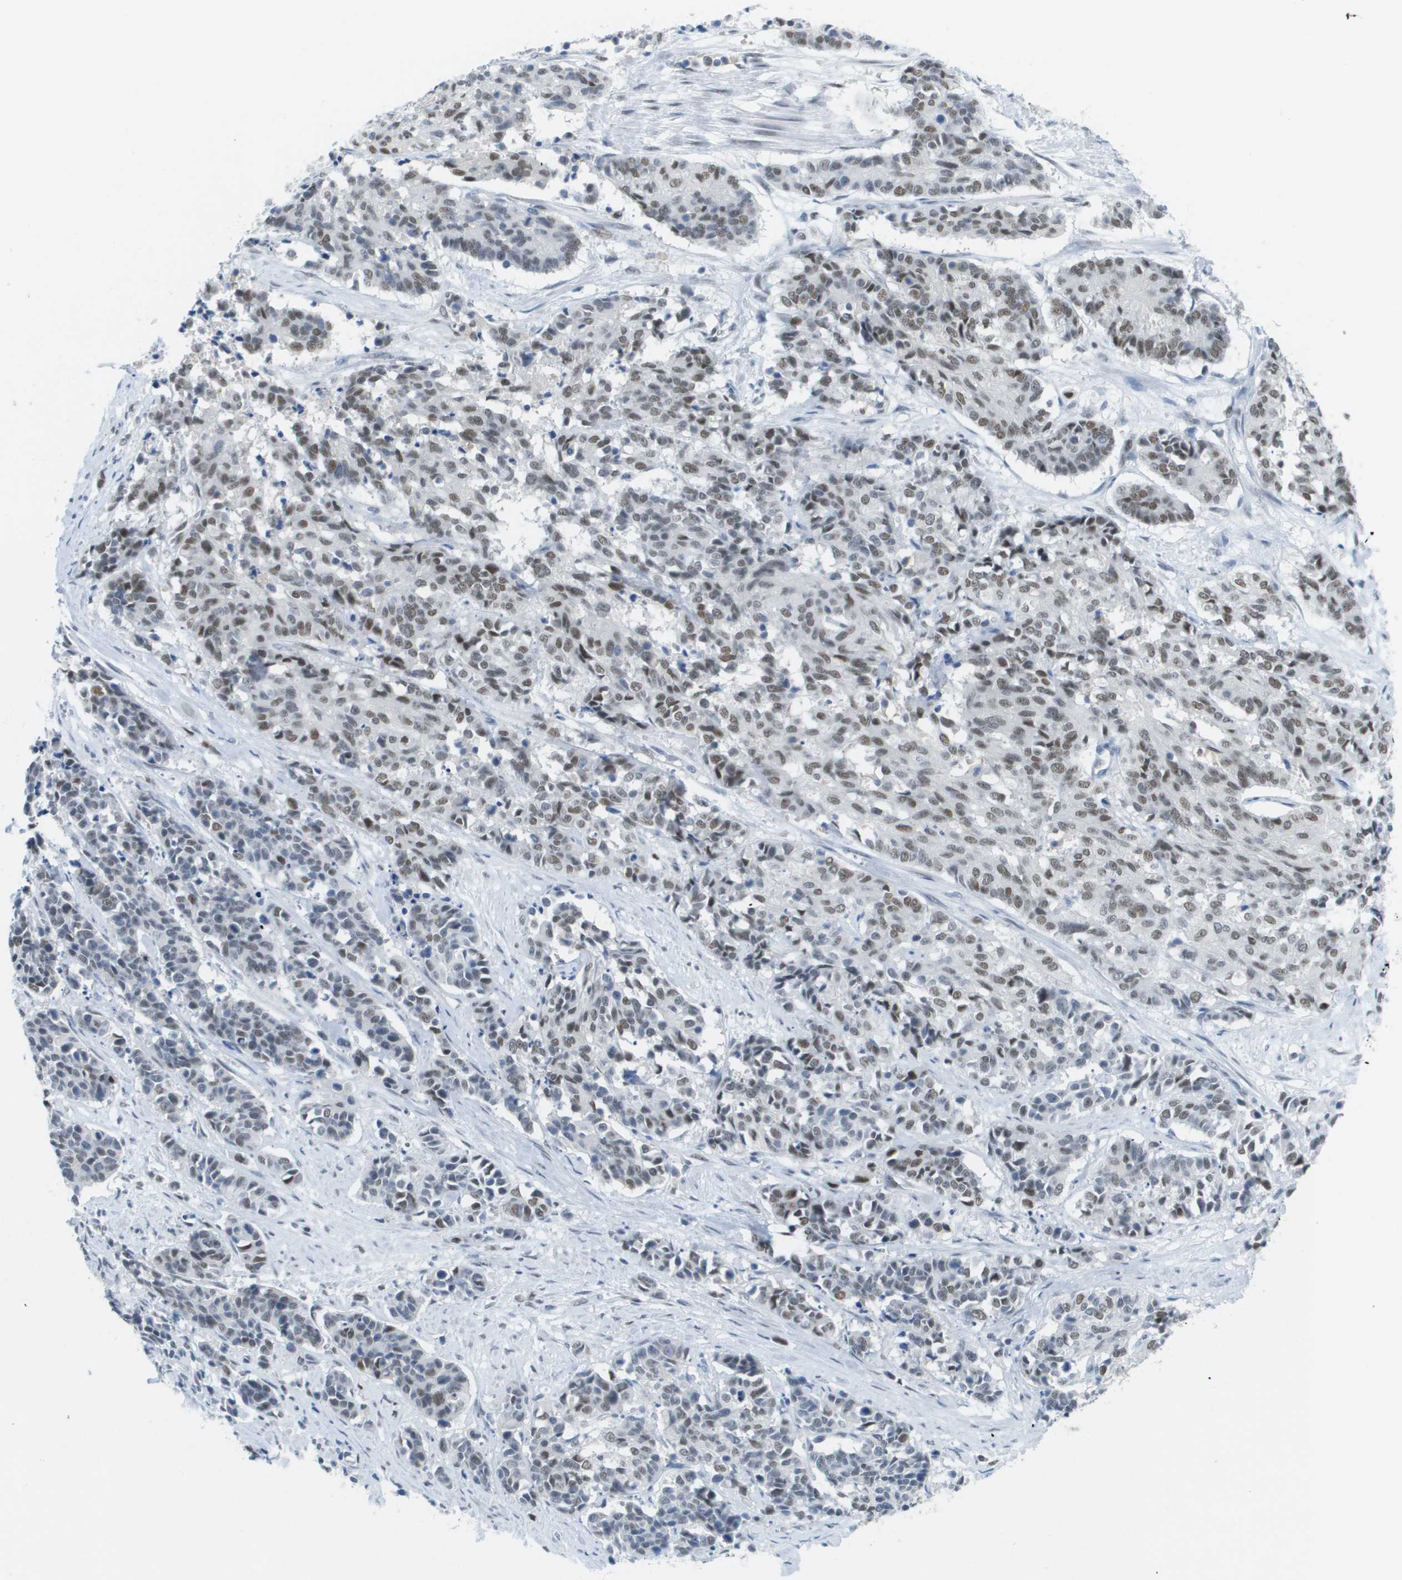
{"staining": {"intensity": "moderate", "quantity": "25%-75%", "location": "nuclear"}, "tissue": "cervical cancer", "cell_type": "Tumor cells", "image_type": "cancer", "snomed": [{"axis": "morphology", "description": "Squamous cell carcinoma, NOS"}, {"axis": "topography", "description": "Cervix"}], "caption": "IHC staining of squamous cell carcinoma (cervical), which shows medium levels of moderate nuclear positivity in approximately 25%-75% of tumor cells indicating moderate nuclear protein positivity. The staining was performed using DAB (brown) for protein detection and nuclei were counterstained in hematoxylin (blue).", "gene": "TP53RK", "patient": {"sex": "female", "age": 35}}